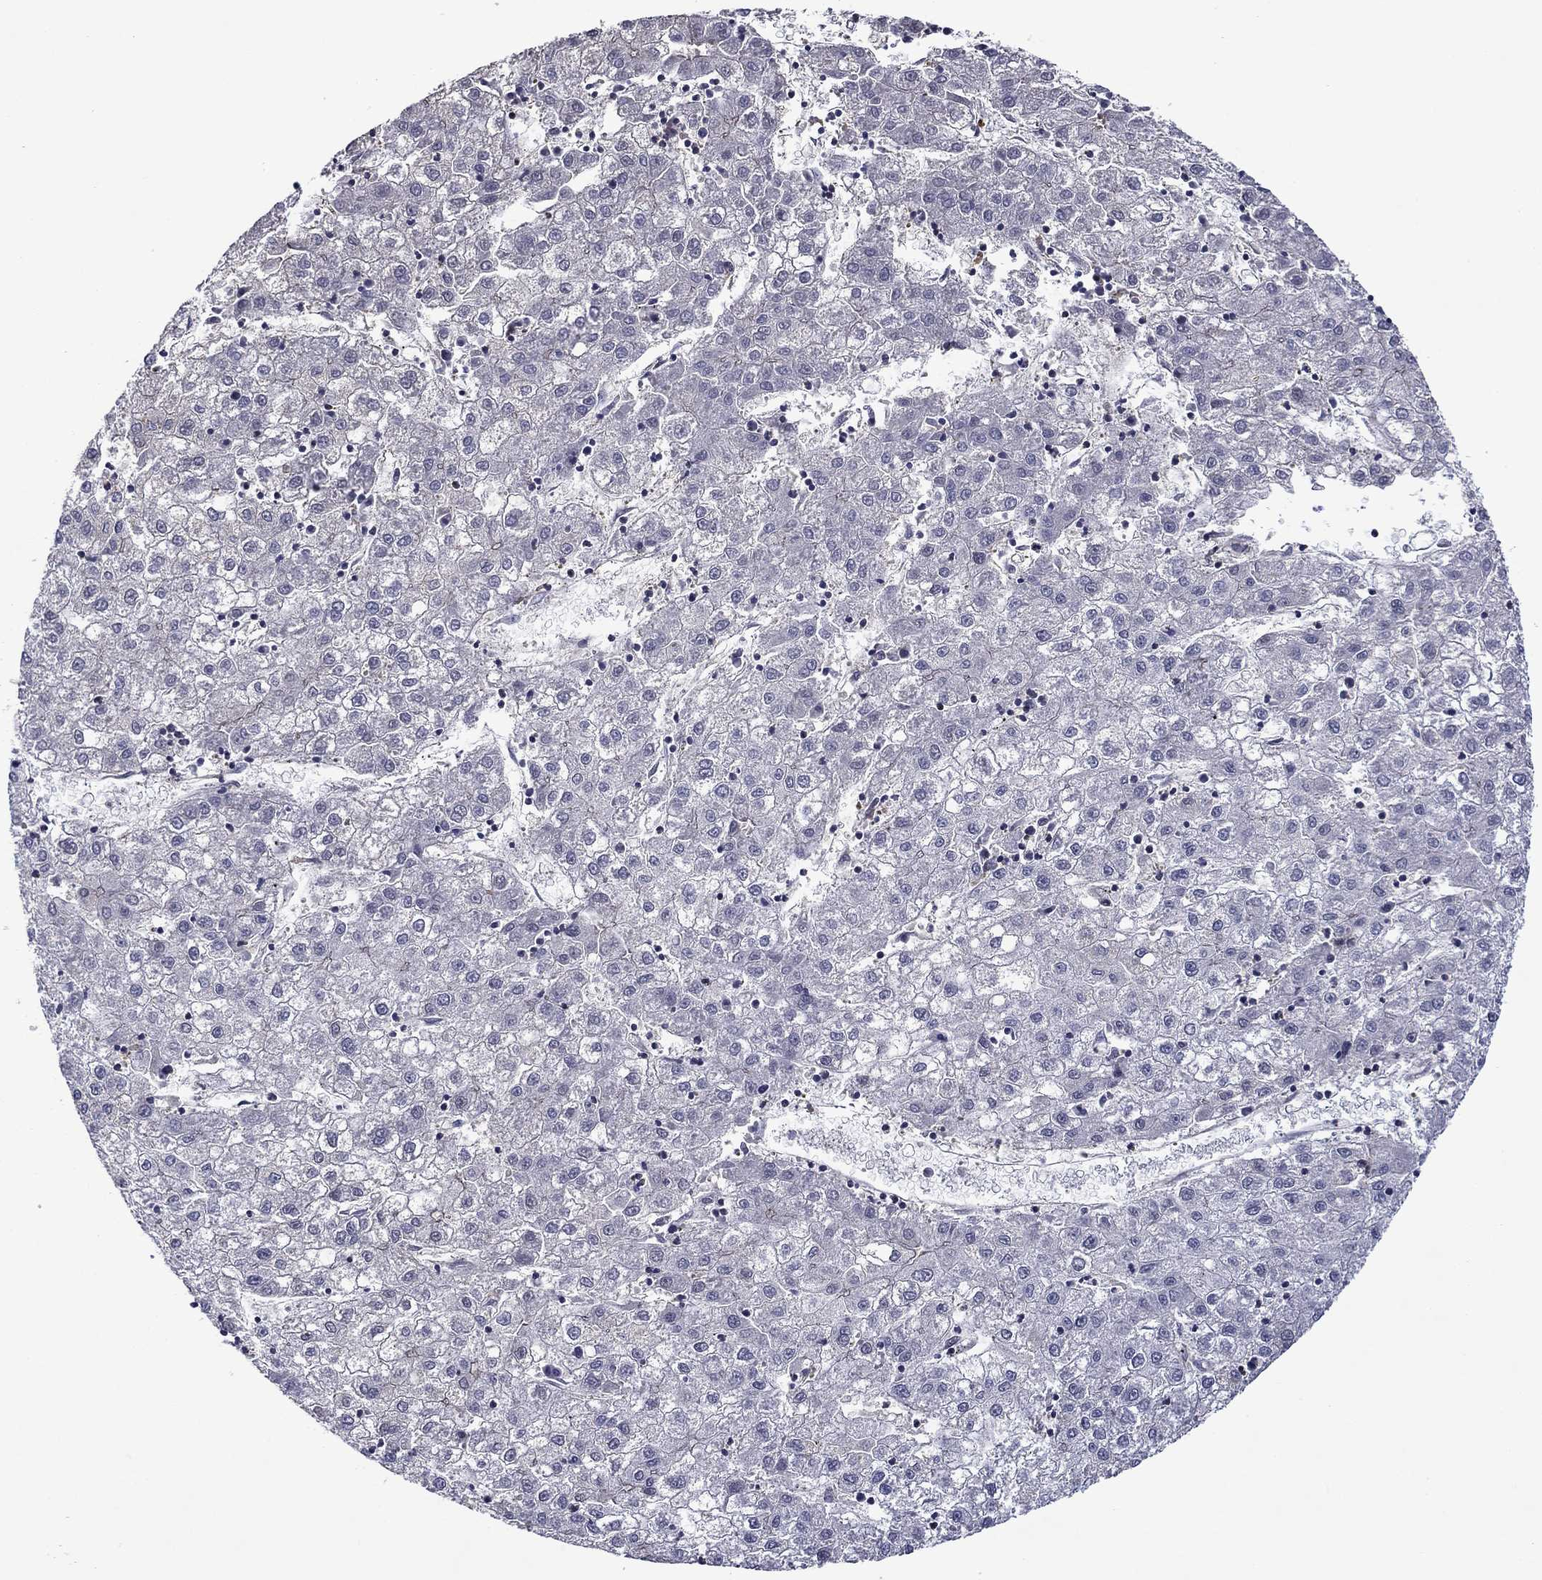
{"staining": {"intensity": "negative", "quantity": "none", "location": "none"}, "tissue": "liver cancer", "cell_type": "Tumor cells", "image_type": "cancer", "snomed": [{"axis": "morphology", "description": "Carcinoma, Hepatocellular, NOS"}, {"axis": "topography", "description": "Liver"}], "caption": "Tumor cells show no significant protein staining in hepatocellular carcinoma (liver). (Stains: DAB immunohistochemistry with hematoxylin counter stain, Microscopy: brightfield microscopy at high magnification).", "gene": "B3GAT1", "patient": {"sex": "male", "age": 72}}